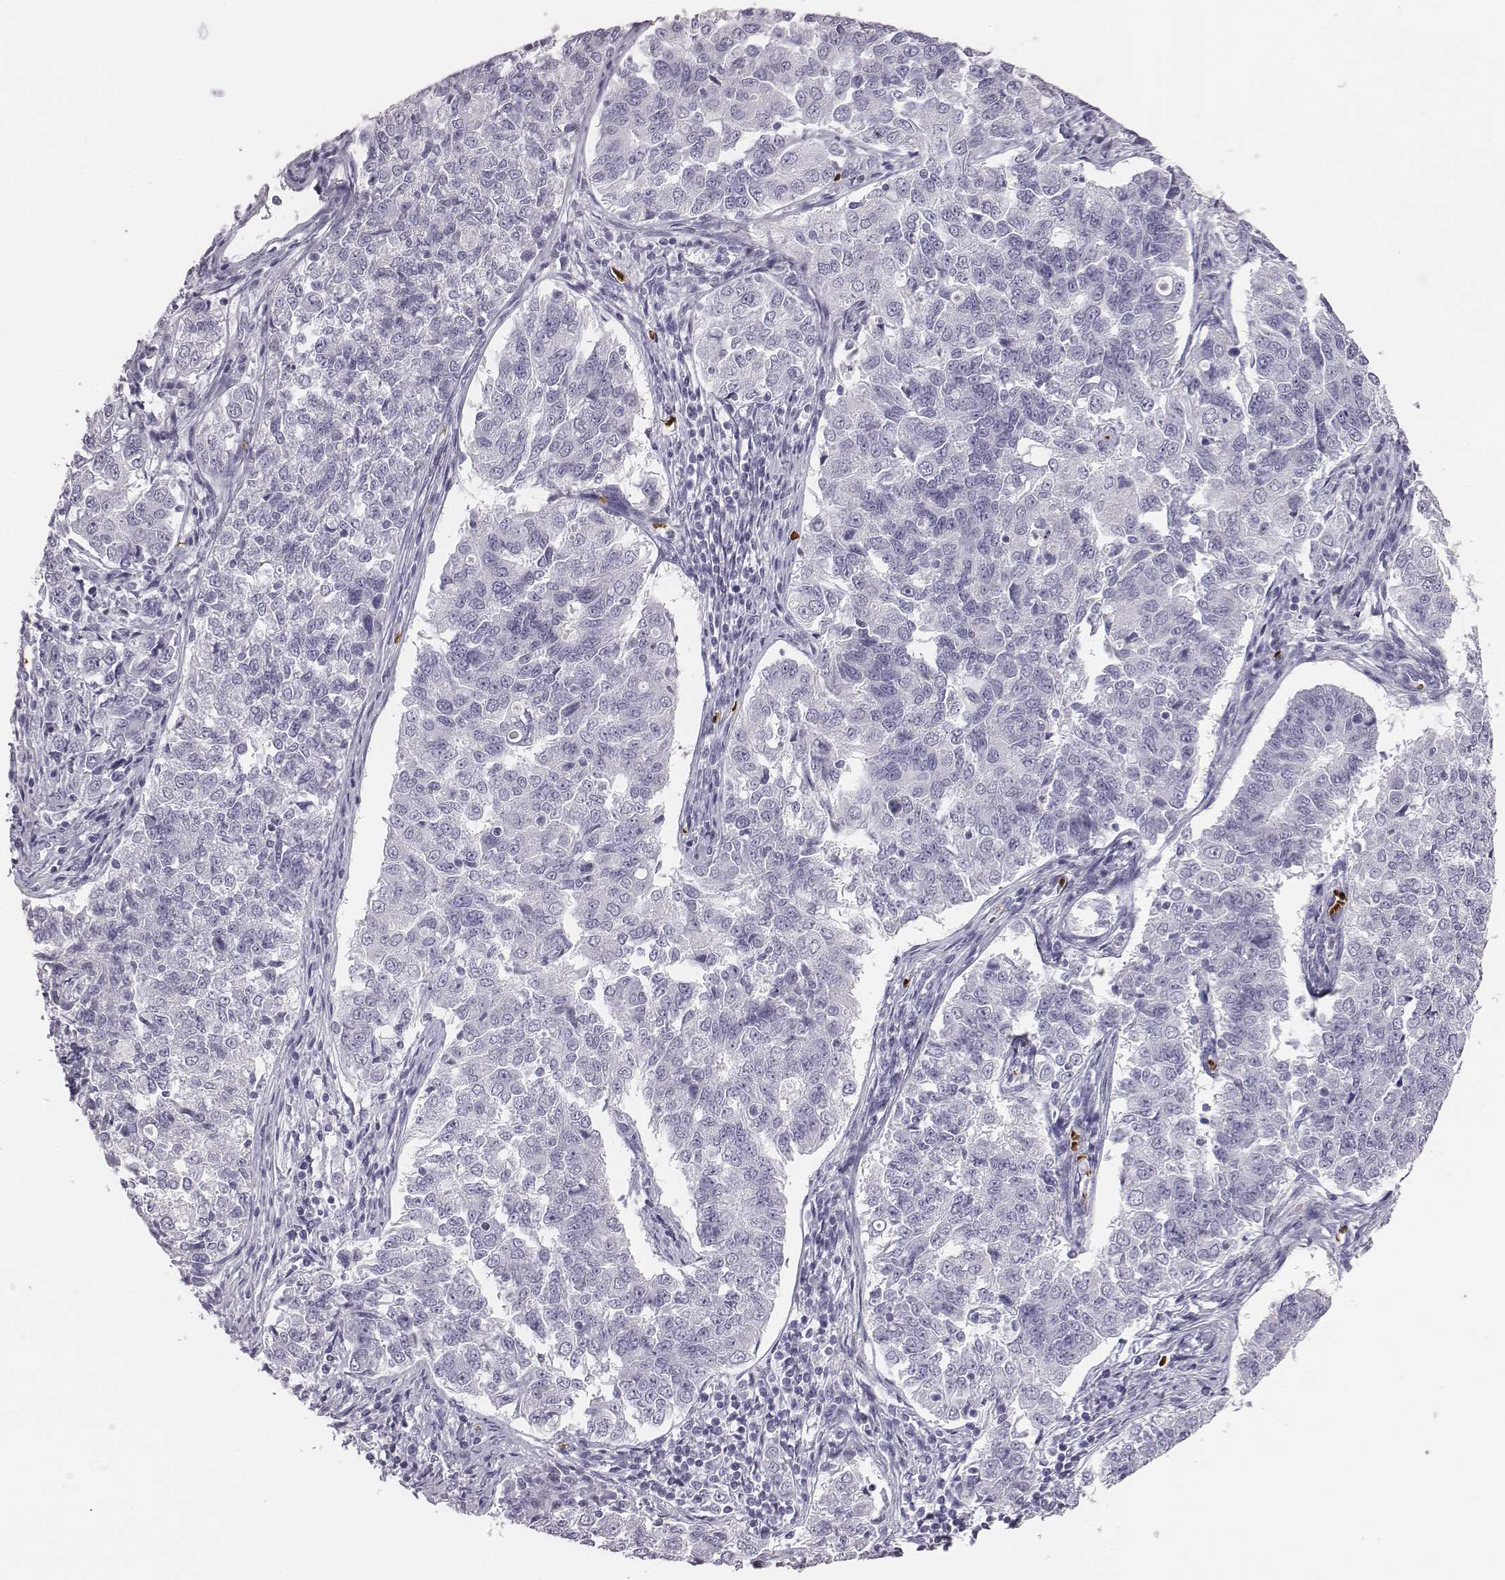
{"staining": {"intensity": "negative", "quantity": "none", "location": "none"}, "tissue": "endometrial cancer", "cell_type": "Tumor cells", "image_type": "cancer", "snomed": [{"axis": "morphology", "description": "Adenocarcinoma, NOS"}, {"axis": "topography", "description": "Endometrium"}], "caption": "Immunohistochemical staining of human endometrial adenocarcinoma shows no significant expression in tumor cells. (DAB (3,3'-diaminobenzidine) IHC with hematoxylin counter stain).", "gene": "HBZ", "patient": {"sex": "female", "age": 43}}